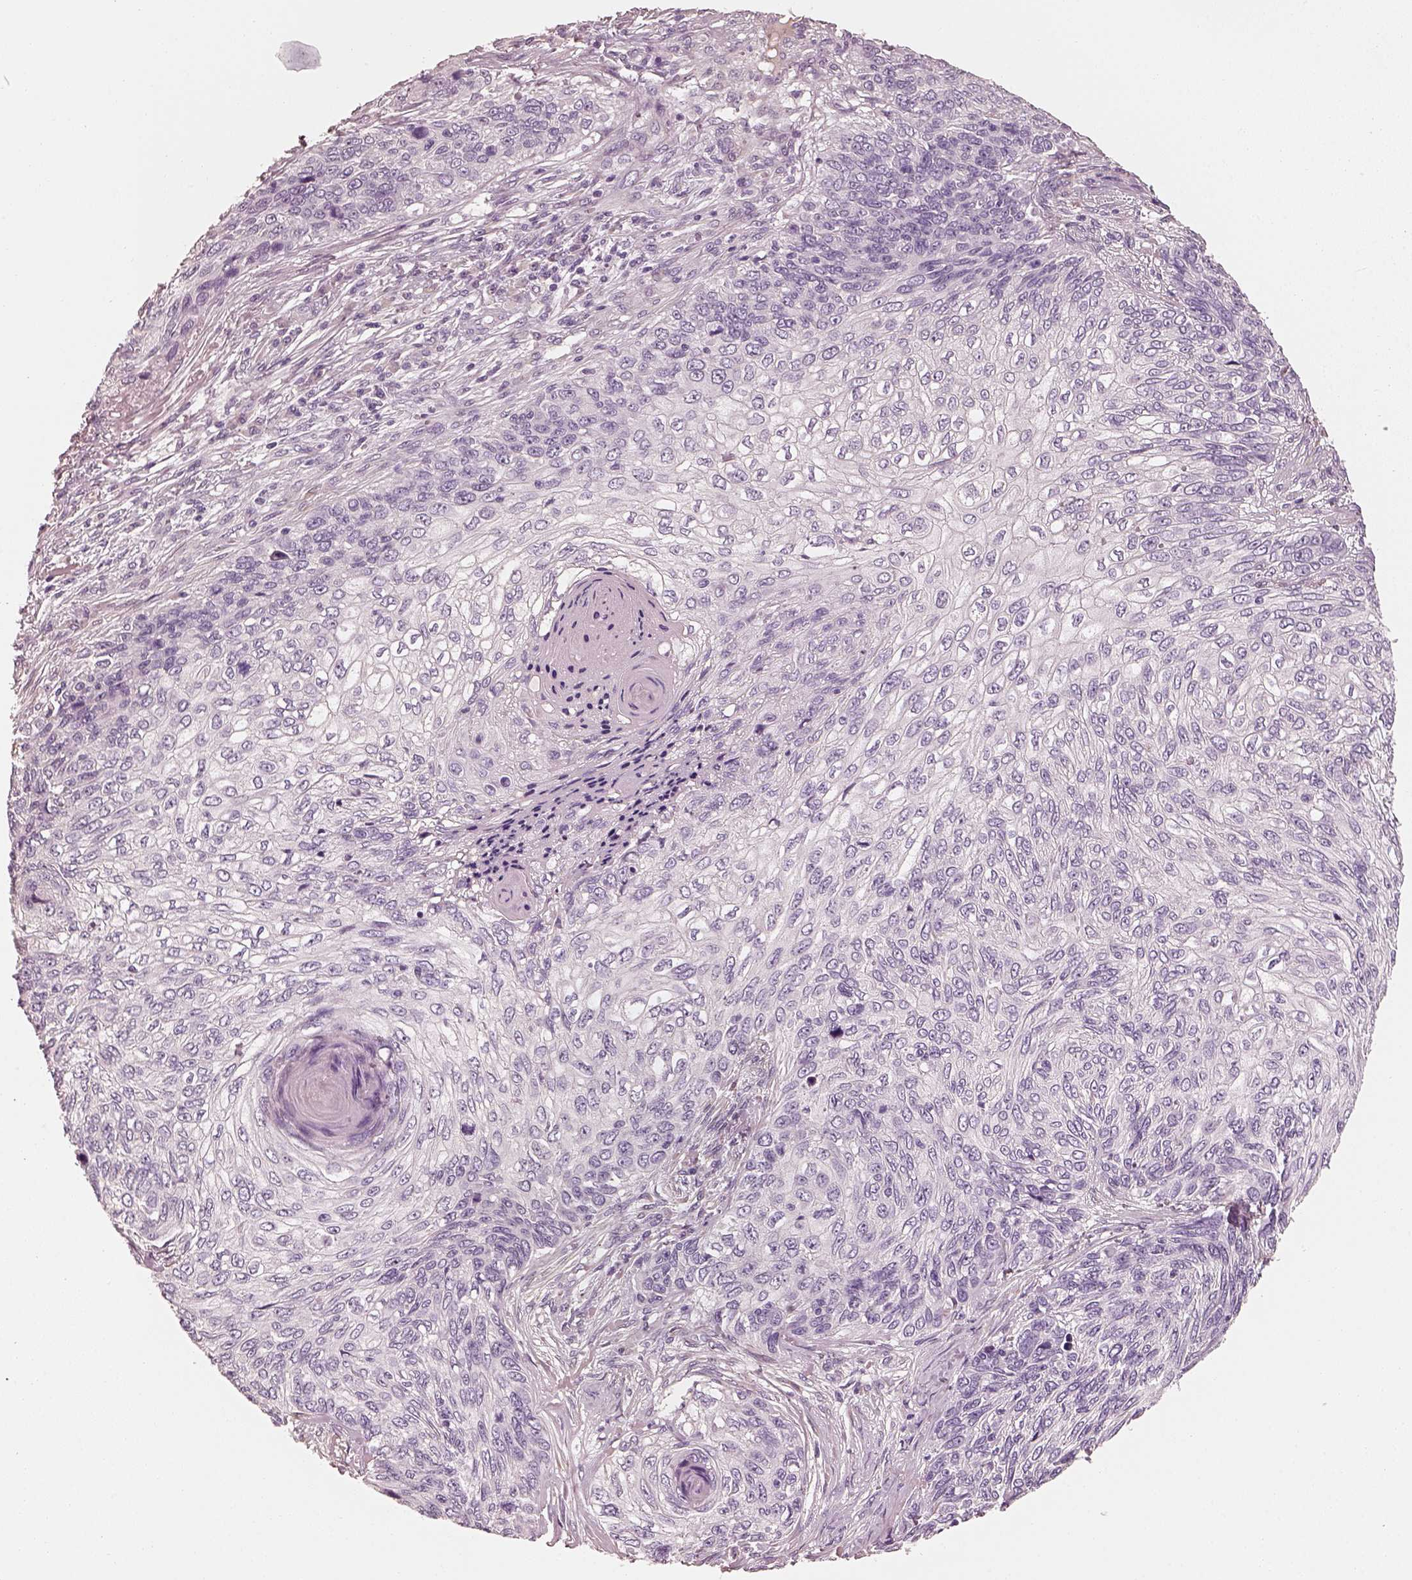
{"staining": {"intensity": "negative", "quantity": "none", "location": "none"}, "tissue": "skin cancer", "cell_type": "Tumor cells", "image_type": "cancer", "snomed": [{"axis": "morphology", "description": "Squamous cell carcinoma, NOS"}, {"axis": "topography", "description": "Skin"}], "caption": "Protein analysis of skin squamous cell carcinoma demonstrates no significant positivity in tumor cells. The staining is performed using DAB brown chromogen with nuclei counter-stained in using hematoxylin.", "gene": "RS1", "patient": {"sex": "male", "age": 92}}